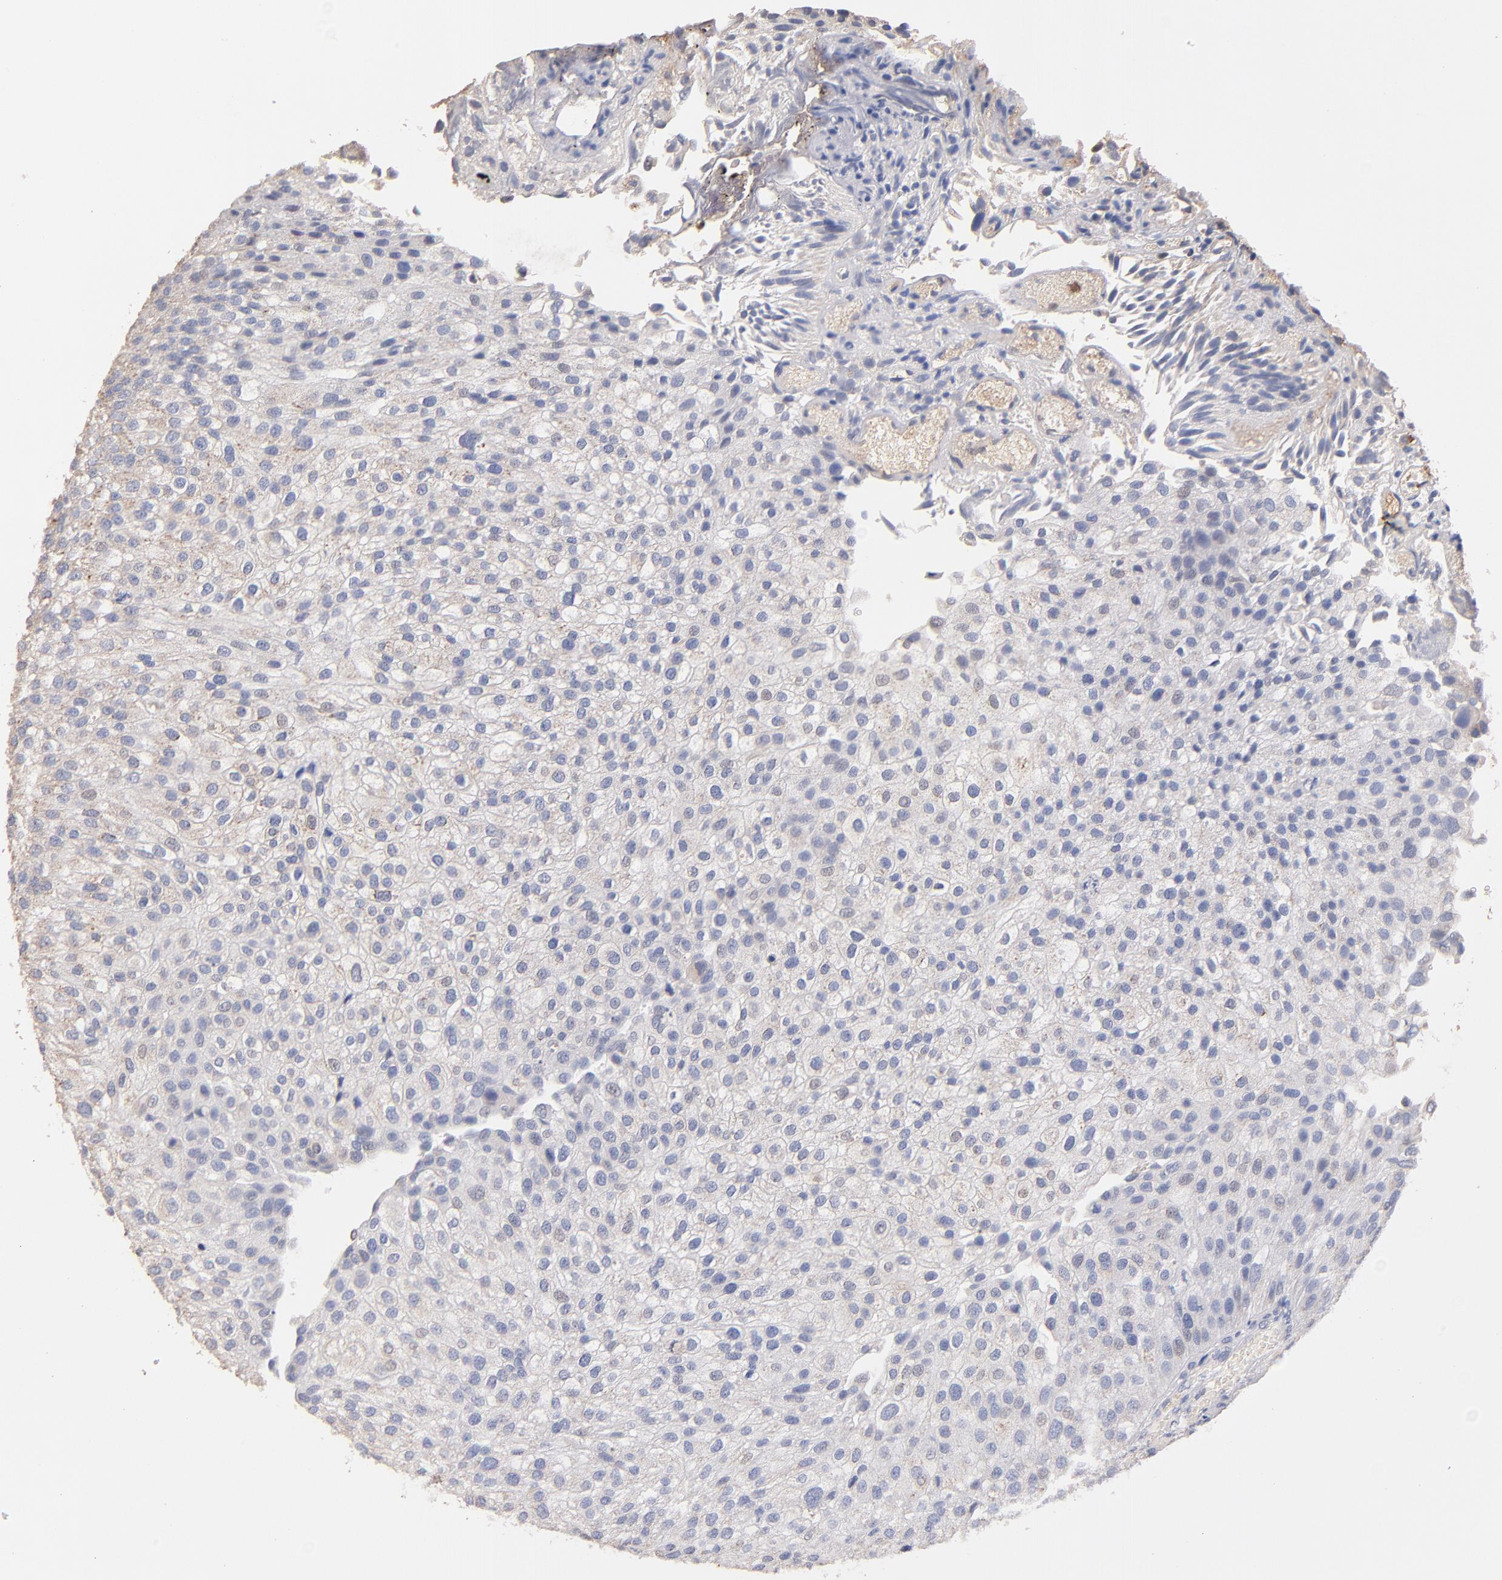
{"staining": {"intensity": "negative", "quantity": "none", "location": "none"}, "tissue": "urothelial cancer", "cell_type": "Tumor cells", "image_type": "cancer", "snomed": [{"axis": "morphology", "description": "Urothelial carcinoma, Low grade"}, {"axis": "topography", "description": "Urinary bladder"}], "caption": "Urothelial cancer stained for a protein using immunohistochemistry (IHC) exhibits no staining tumor cells.", "gene": "RO60", "patient": {"sex": "female", "age": 89}}